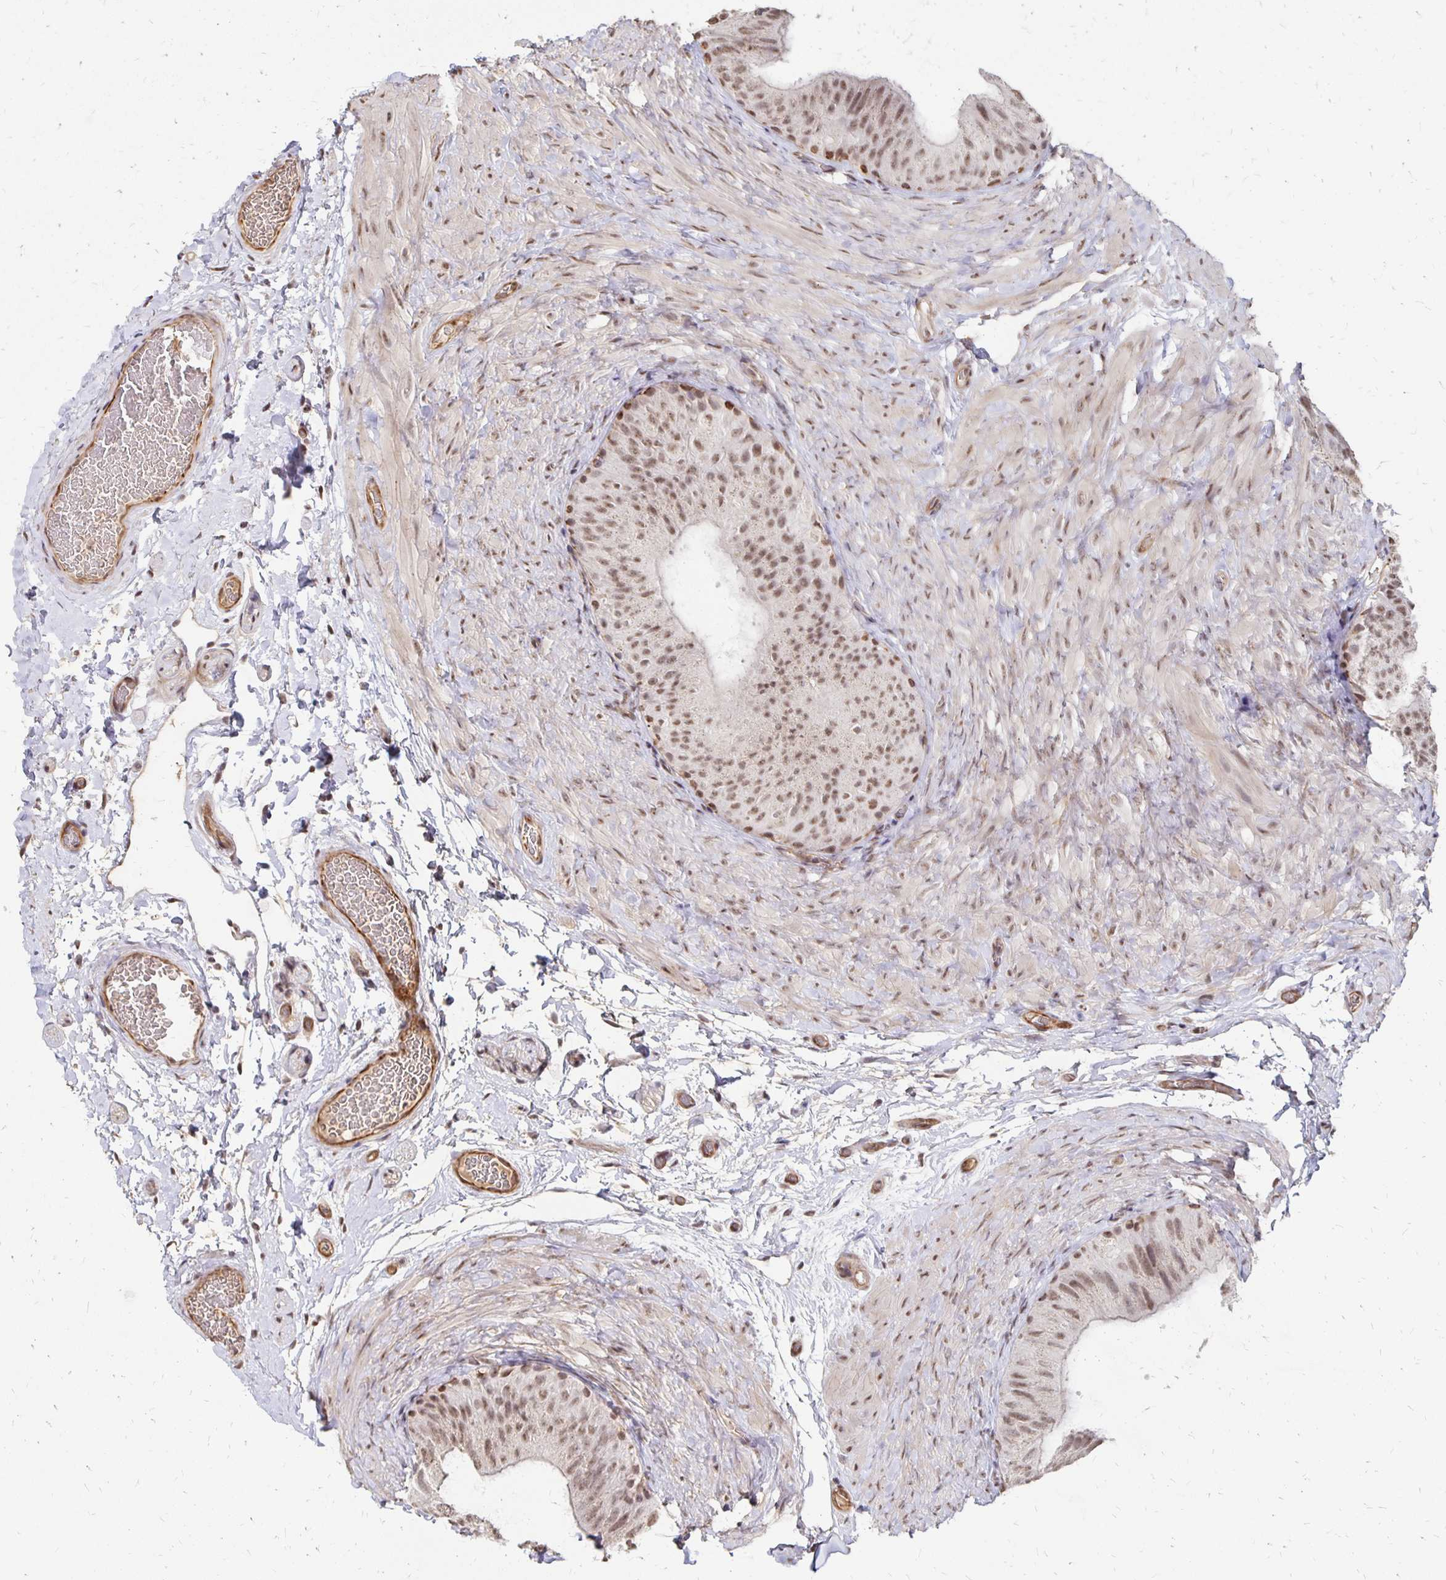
{"staining": {"intensity": "moderate", "quantity": ">75%", "location": "nuclear"}, "tissue": "epididymis", "cell_type": "Glandular cells", "image_type": "normal", "snomed": [{"axis": "morphology", "description": "Normal tissue, NOS"}, {"axis": "topography", "description": "Epididymis, spermatic cord, NOS"}, {"axis": "topography", "description": "Epididymis"}], "caption": "About >75% of glandular cells in benign epididymis reveal moderate nuclear protein positivity as visualized by brown immunohistochemical staining.", "gene": "CLASRP", "patient": {"sex": "male", "age": 31}}